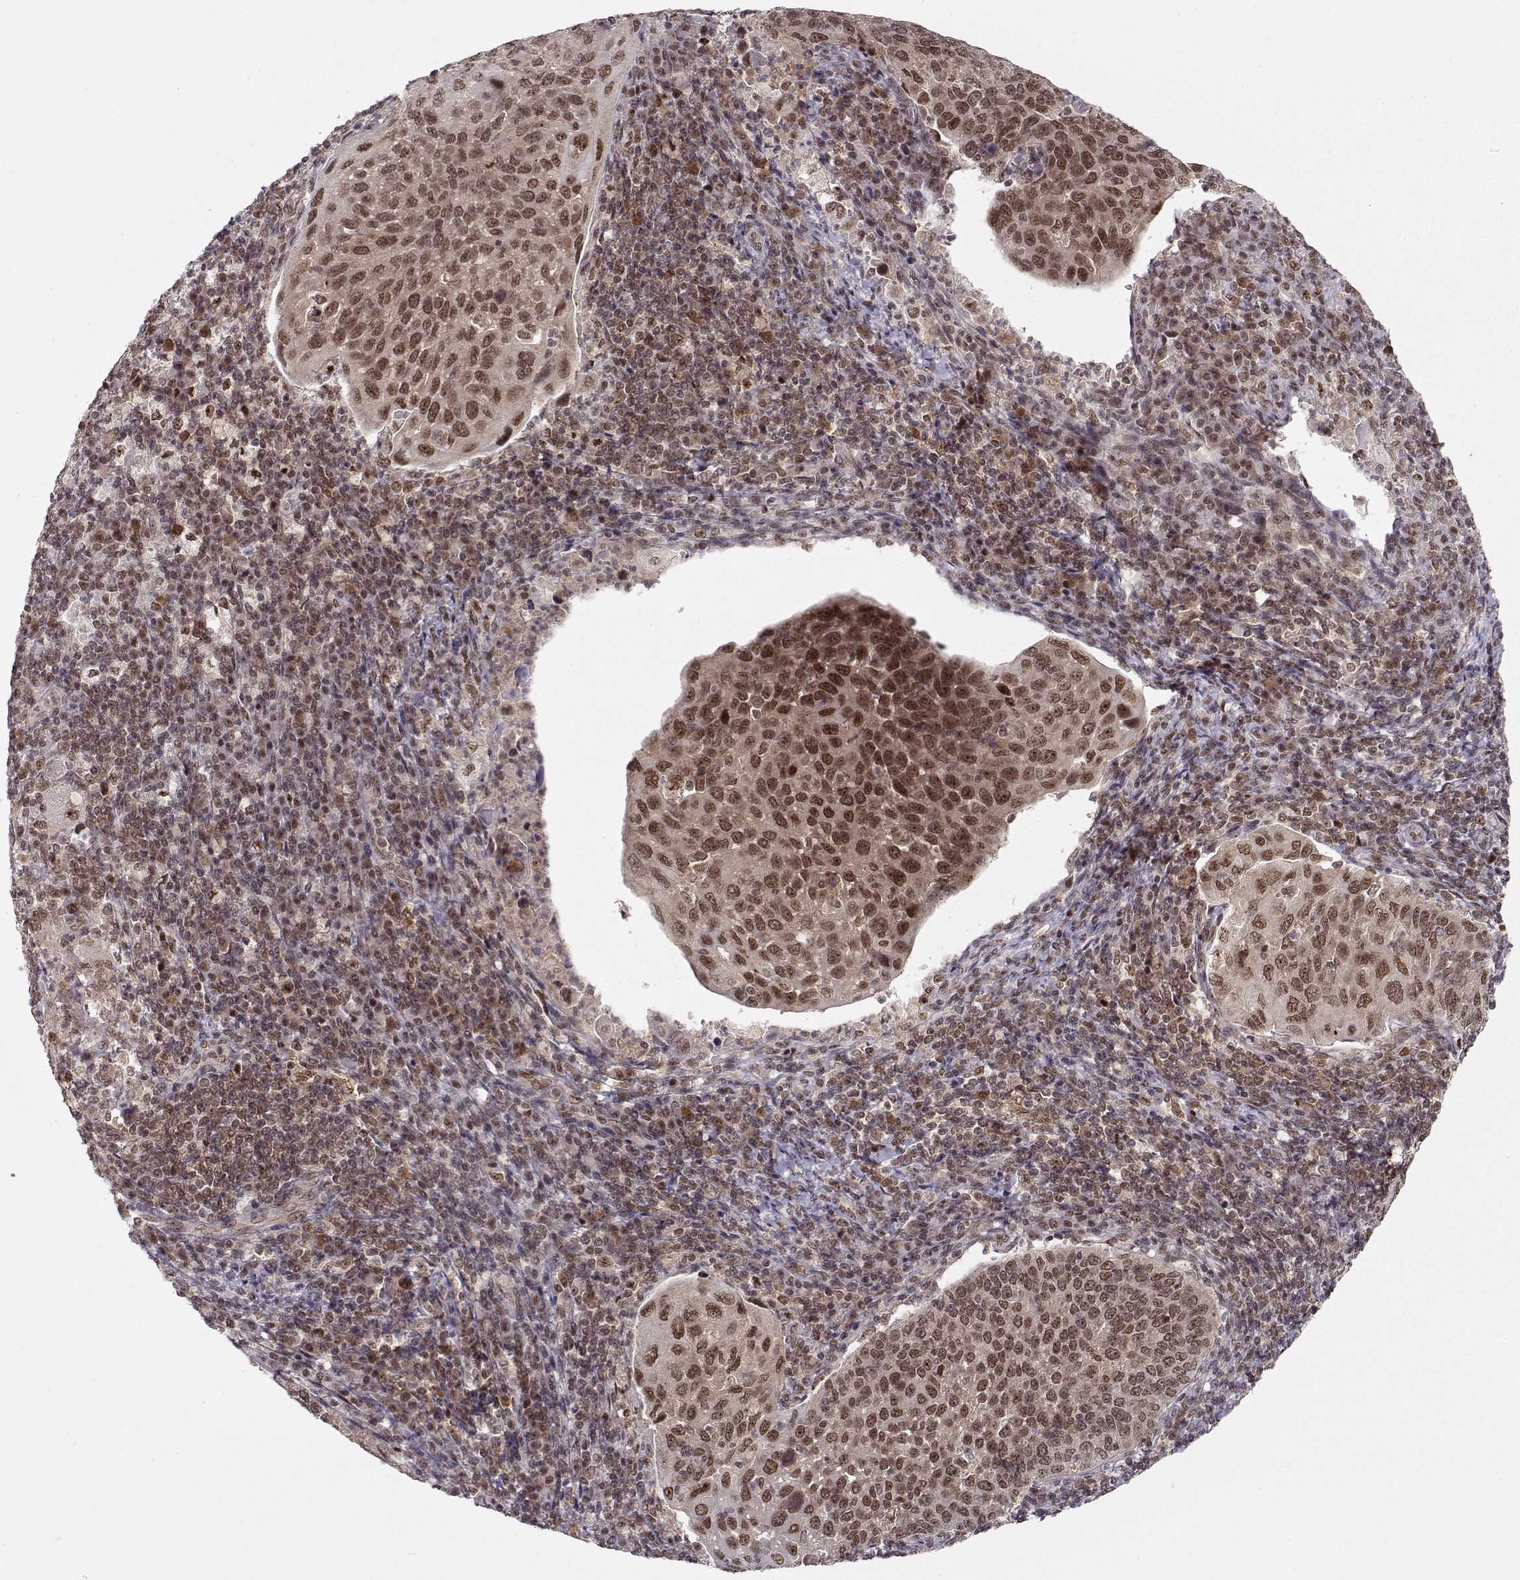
{"staining": {"intensity": "moderate", "quantity": ">75%", "location": "cytoplasmic/membranous,nuclear"}, "tissue": "cervical cancer", "cell_type": "Tumor cells", "image_type": "cancer", "snomed": [{"axis": "morphology", "description": "Squamous cell carcinoma, NOS"}, {"axis": "topography", "description": "Cervix"}], "caption": "Immunohistochemistry photomicrograph of neoplastic tissue: human cervical cancer stained using immunohistochemistry (IHC) demonstrates medium levels of moderate protein expression localized specifically in the cytoplasmic/membranous and nuclear of tumor cells, appearing as a cytoplasmic/membranous and nuclear brown color.", "gene": "CSNK2A1", "patient": {"sex": "female", "age": 54}}